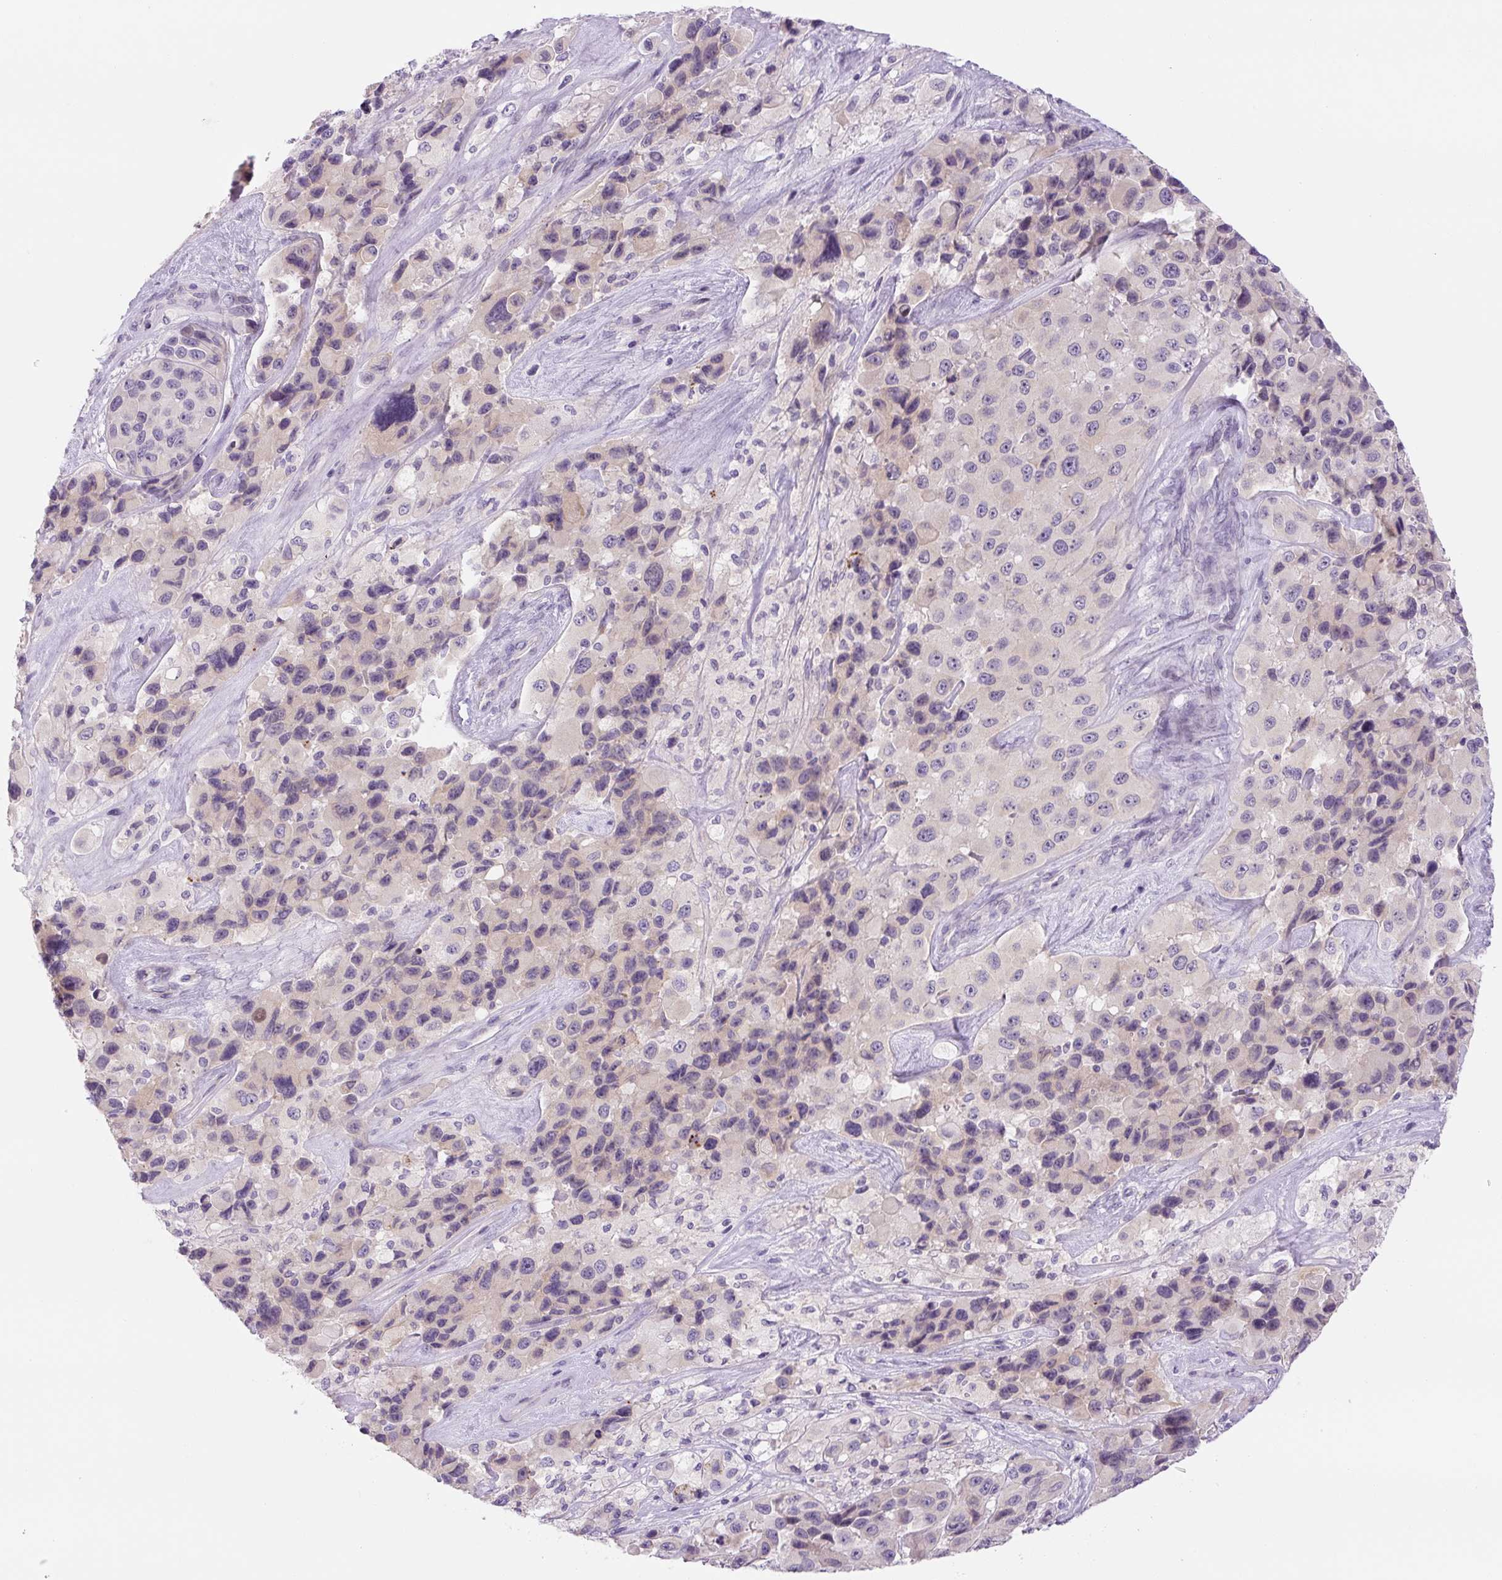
{"staining": {"intensity": "weak", "quantity": "25%-75%", "location": "cytoplasmic/membranous"}, "tissue": "melanoma", "cell_type": "Tumor cells", "image_type": "cancer", "snomed": [{"axis": "morphology", "description": "Malignant melanoma, Metastatic site"}, {"axis": "topography", "description": "Lymph node"}], "caption": "Melanoma tissue exhibits weak cytoplasmic/membranous positivity in approximately 25%-75% of tumor cells", "gene": "YIF1B", "patient": {"sex": "female", "age": 65}}